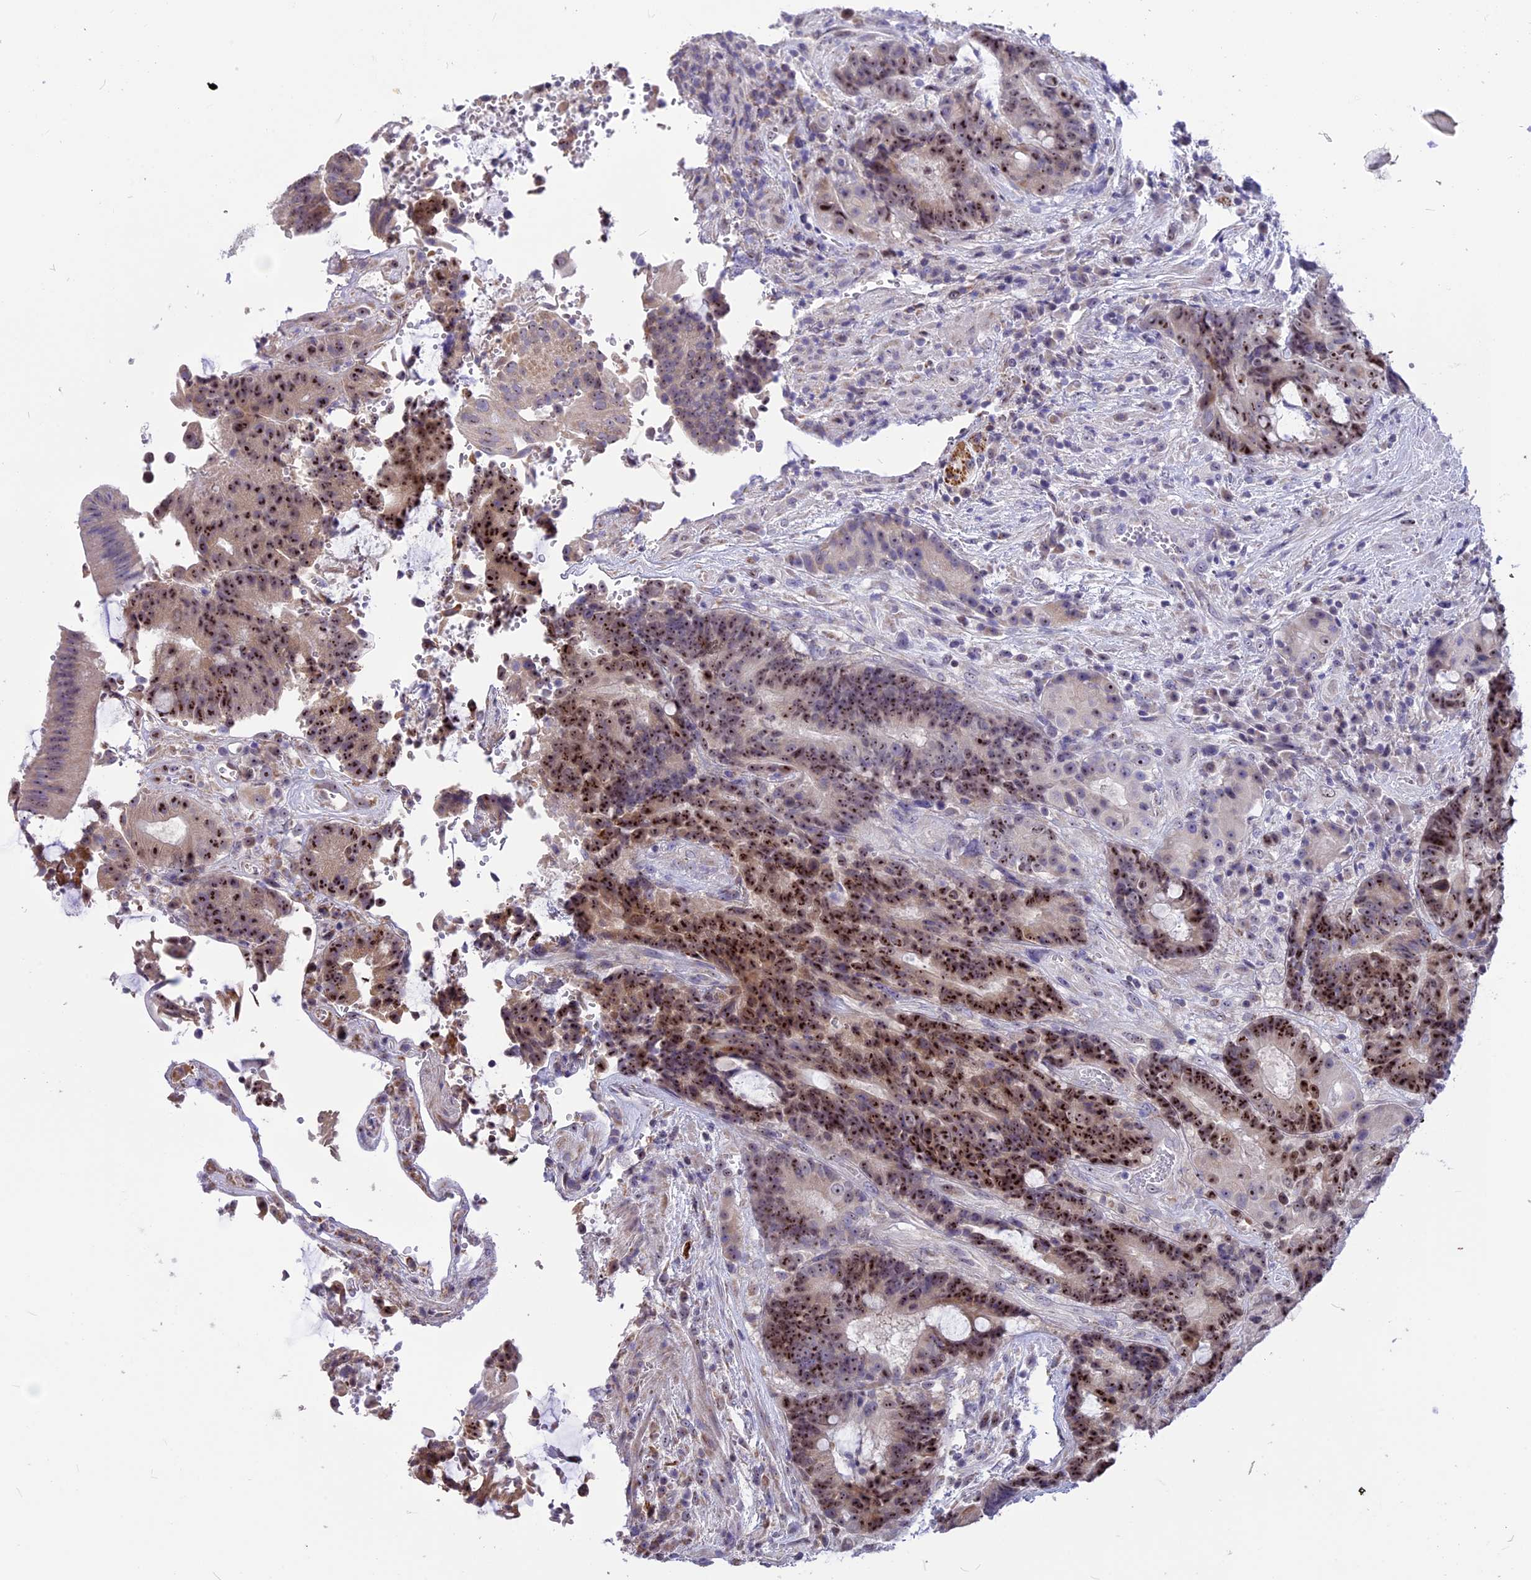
{"staining": {"intensity": "strong", "quantity": ">75%", "location": "nuclear"}, "tissue": "colorectal cancer", "cell_type": "Tumor cells", "image_type": "cancer", "snomed": [{"axis": "morphology", "description": "Adenocarcinoma, NOS"}, {"axis": "topography", "description": "Rectum"}], "caption": "Immunohistochemical staining of human colorectal cancer reveals strong nuclear protein positivity in approximately >75% of tumor cells.", "gene": "CMSS1", "patient": {"sex": "male", "age": 69}}